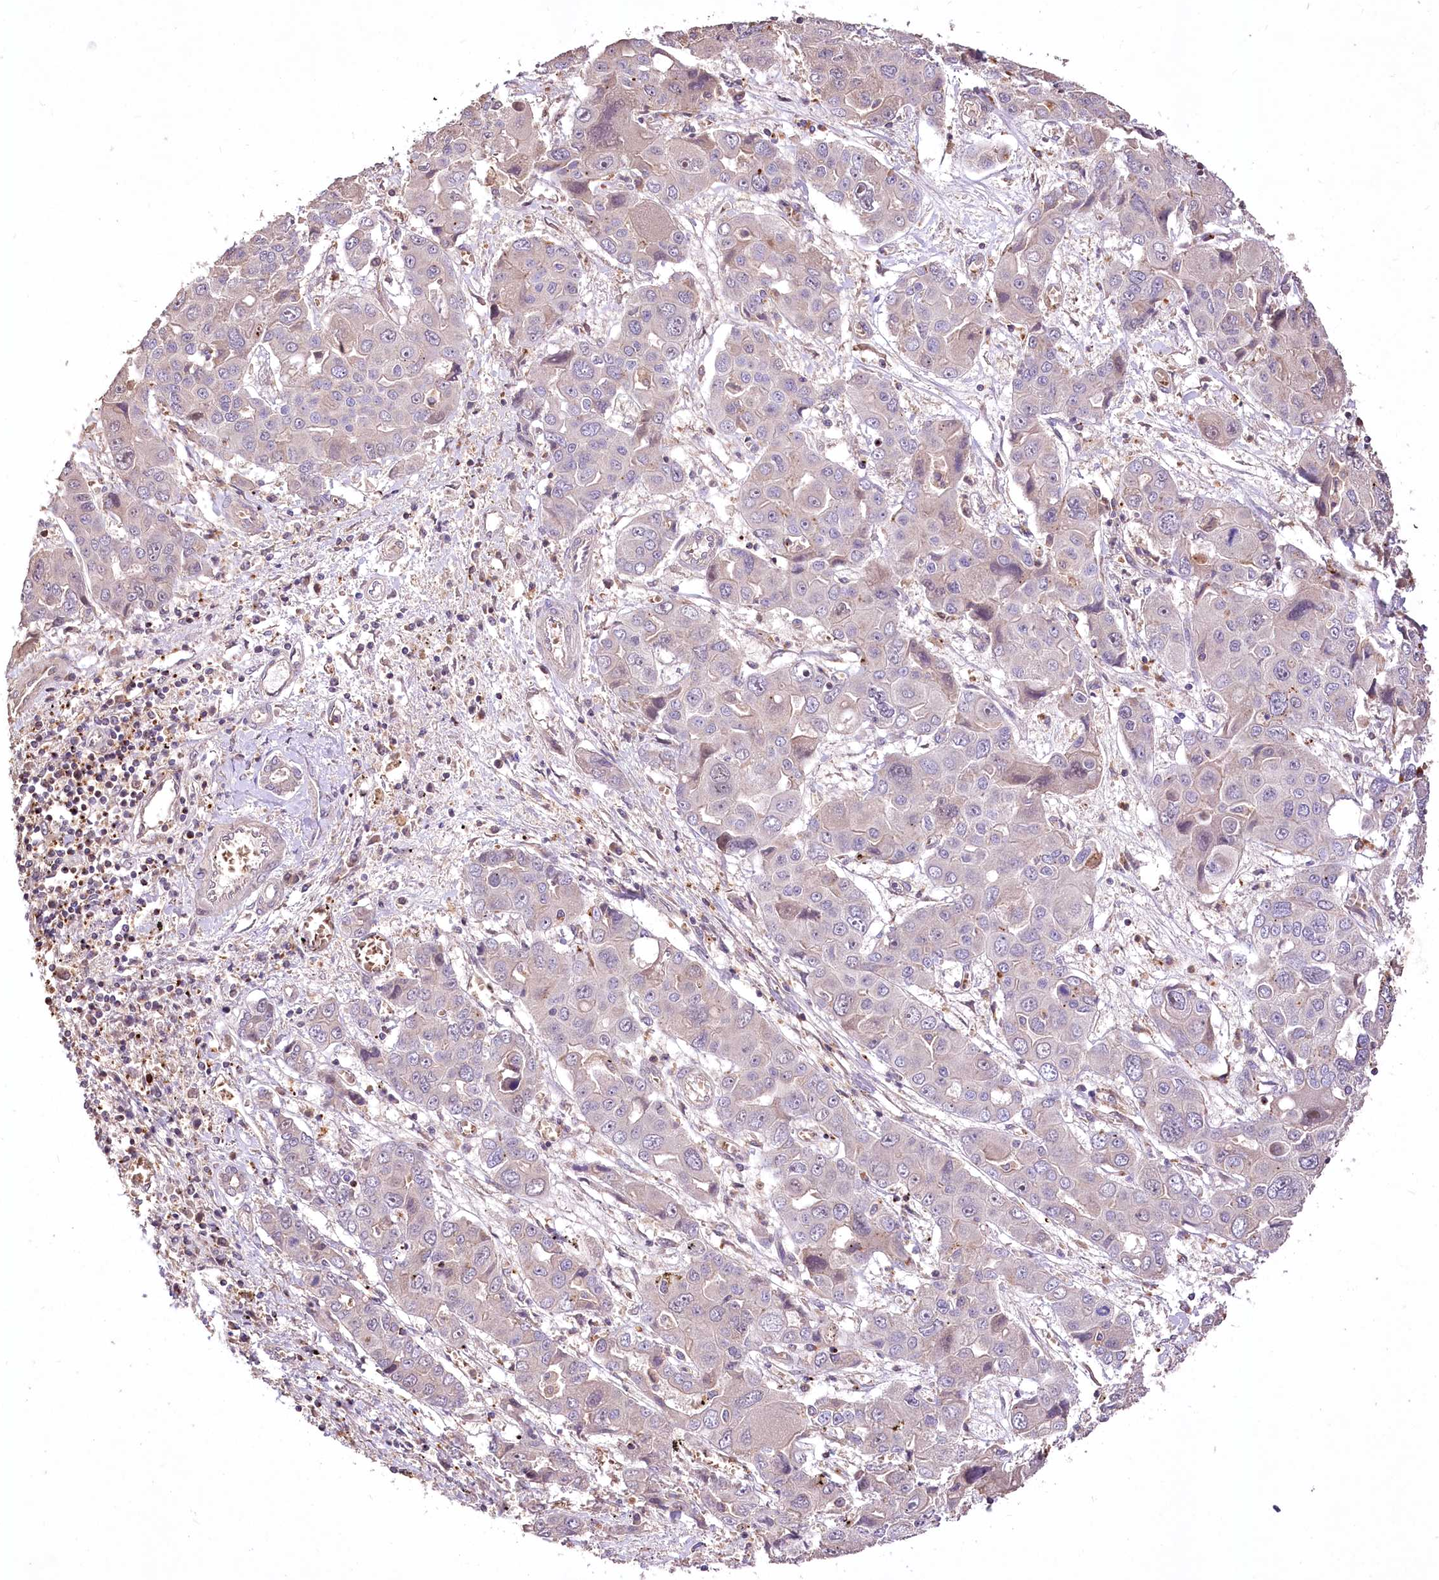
{"staining": {"intensity": "negative", "quantity": "none", "location": "none"}, "tissue": "liver cancer", "cell_type": "Tumor cells", "image_type": "cancer", "snomed": [{"axis": "morphology", "description": "Cholangiocarcinoma"}, {"axis": "topography", "description": "Liver"}], "caption": "Immunohistochemistry micrograph of neoplastic tissue: human liver cholangiocarcinoma stained with DAB (3,3'-diaminobenzidine) demonstrates no significant protein expression in tumor cells.", "gene": "SERGEF", "patient": {"sex": "male", "age": 67}}